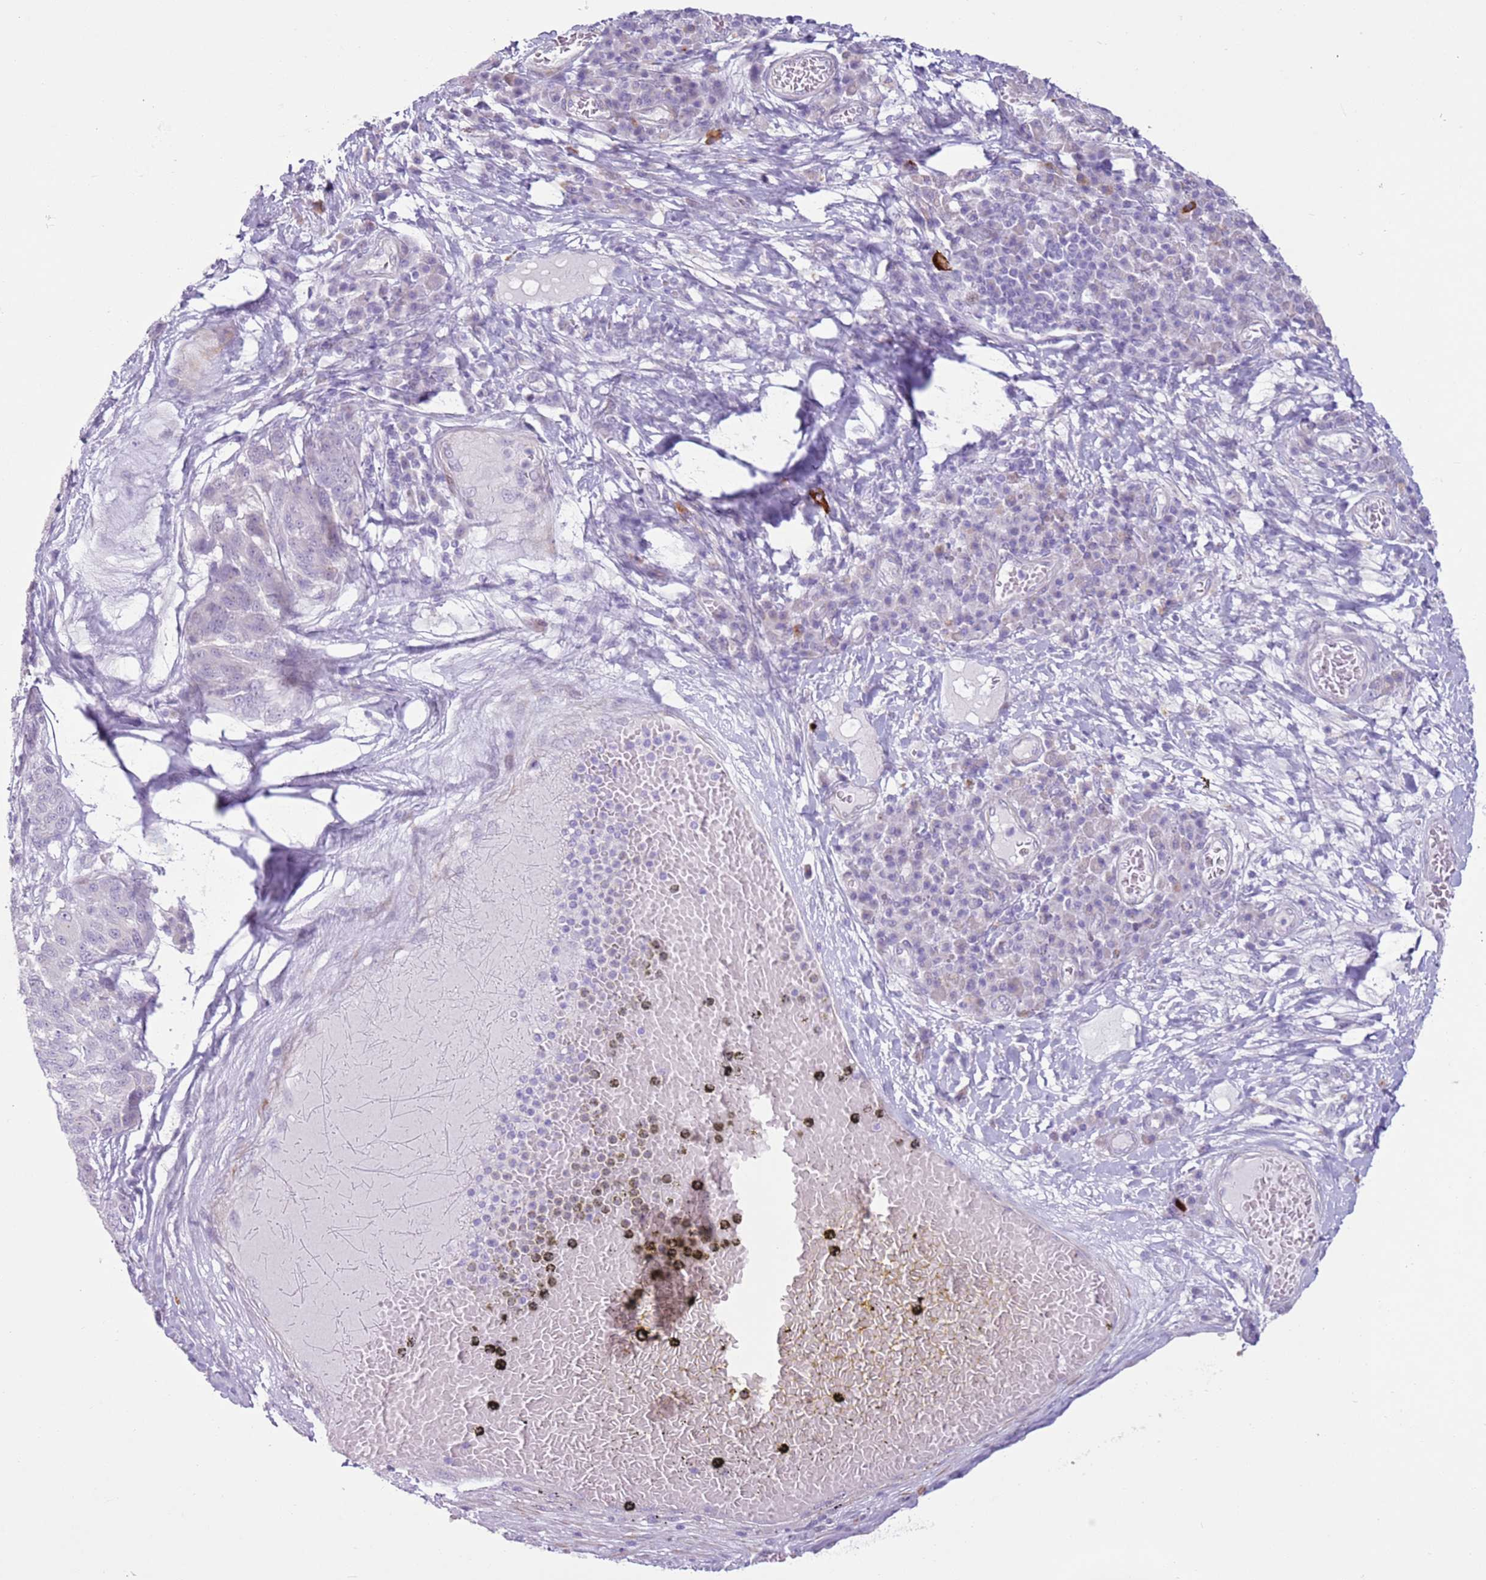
{"staining": {"intensity": "negative", "quantity": "none", "location": "none"}, "tissue": "melanoma", "cell_type": "Tumor cells", "image_type": "cancer", "snomed": [{"axis": "morphology", "description": "Malignant melanoma, NOS"}, {"axis": "topography", "description": "Skin"}], "caption": "There is no significant positivity in tumor cells of melanoma.", "gene": "ZNF239", "patient": {"sex": "male", "age": 53}}